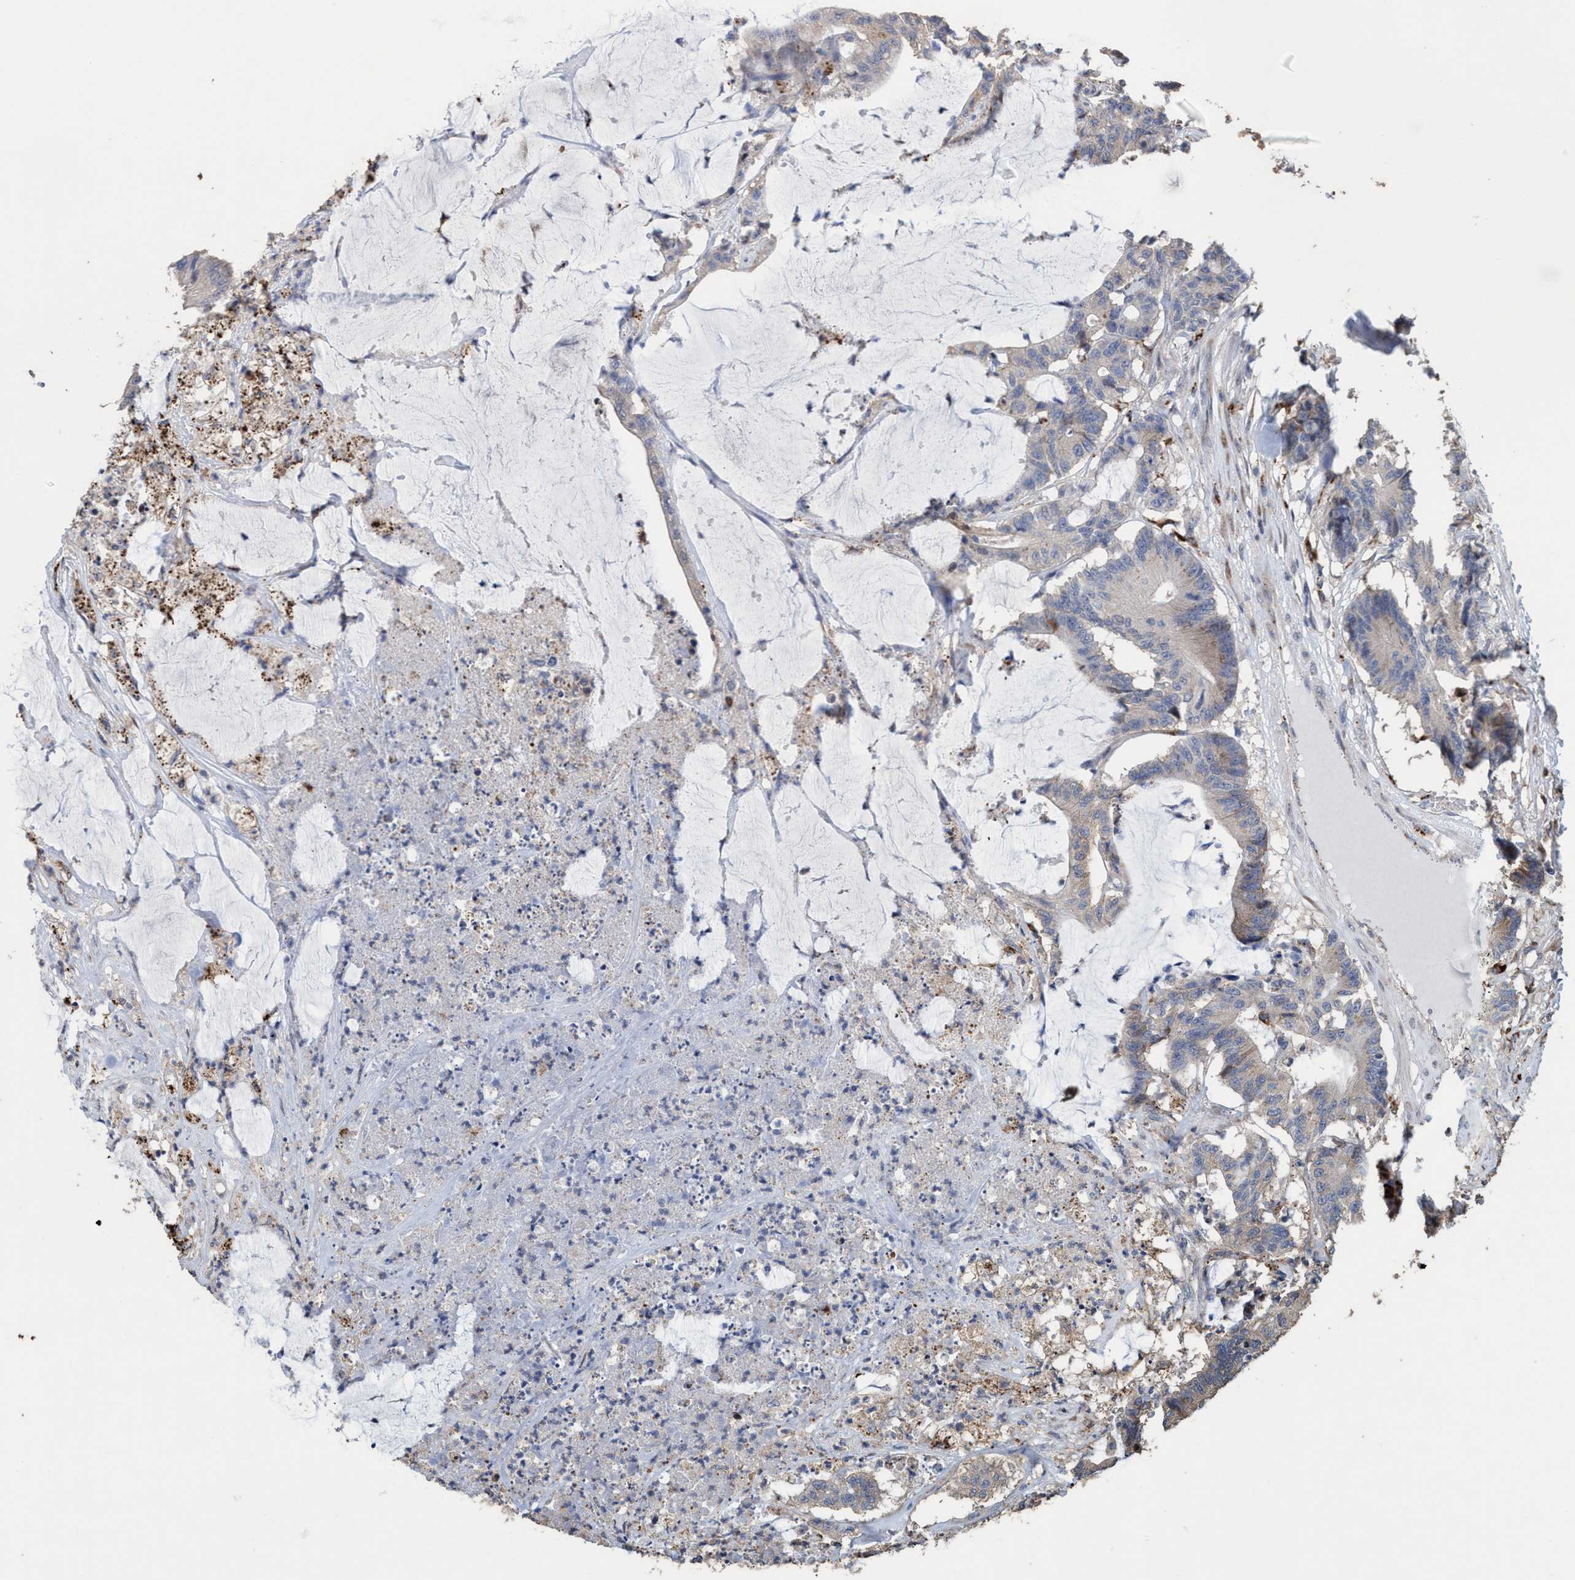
{"staining": {"intensity": "negative", "quantity": "none", "location": "none"}, "tissue": "colorectal cancer", "cell_type": "Tumor cells", "image_type": "cancer", "snomed": [{"axis": "morphology", "description": "Adenocarcinoma, NOS"}, {"axis": "topography", "description": "Colon"}], "caption": "The histopathology image displays no significant positivity in tumor cells of adenocarcinoma (colorectal).", "gene": "BBS9", "patient": {"sex": "female", "age": 84}}